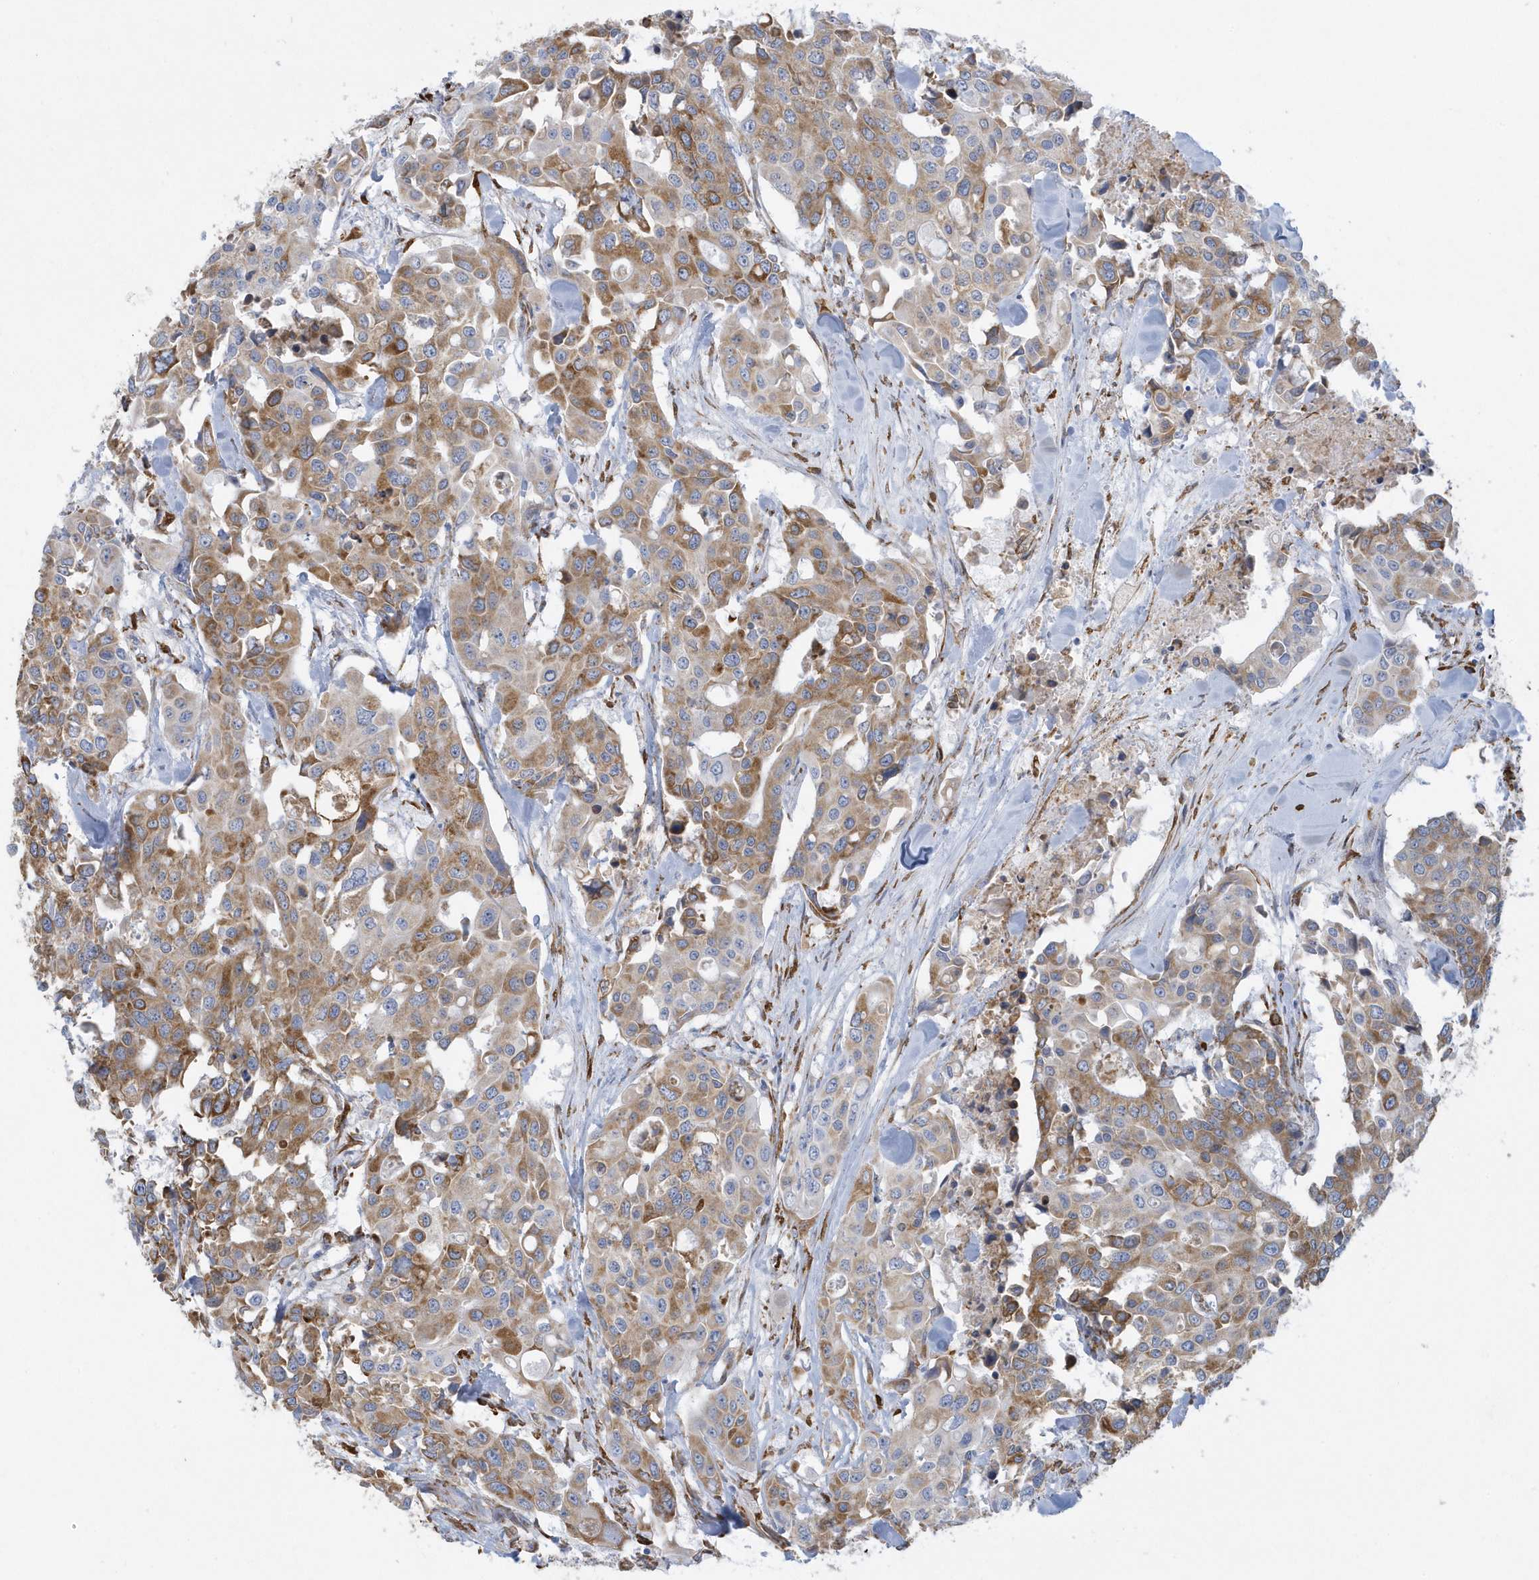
{"staining": {"intensity": "moderate", "quantity": ">75%", "location": "cytoplasmic/membranous"}, "tissue": "colorectal cancer", "cell_type": "Tumor cells", "image_type": "cancer", "snomed": [{"axis": "morphology", "description": "Adenocarcinoma, NOS"}, {"axis": "topography", "description": "Colon"}], "caption": "Brown immunohistochemical staining in human colorectal cancer (adenocarcinoma) displays moderate cytoplasmic/membranous staining in about >75% of tumor cells. Nuclei are stained in blue.", "gene": "DCAF1", "patient": {"sex": "male", "age": 77}}